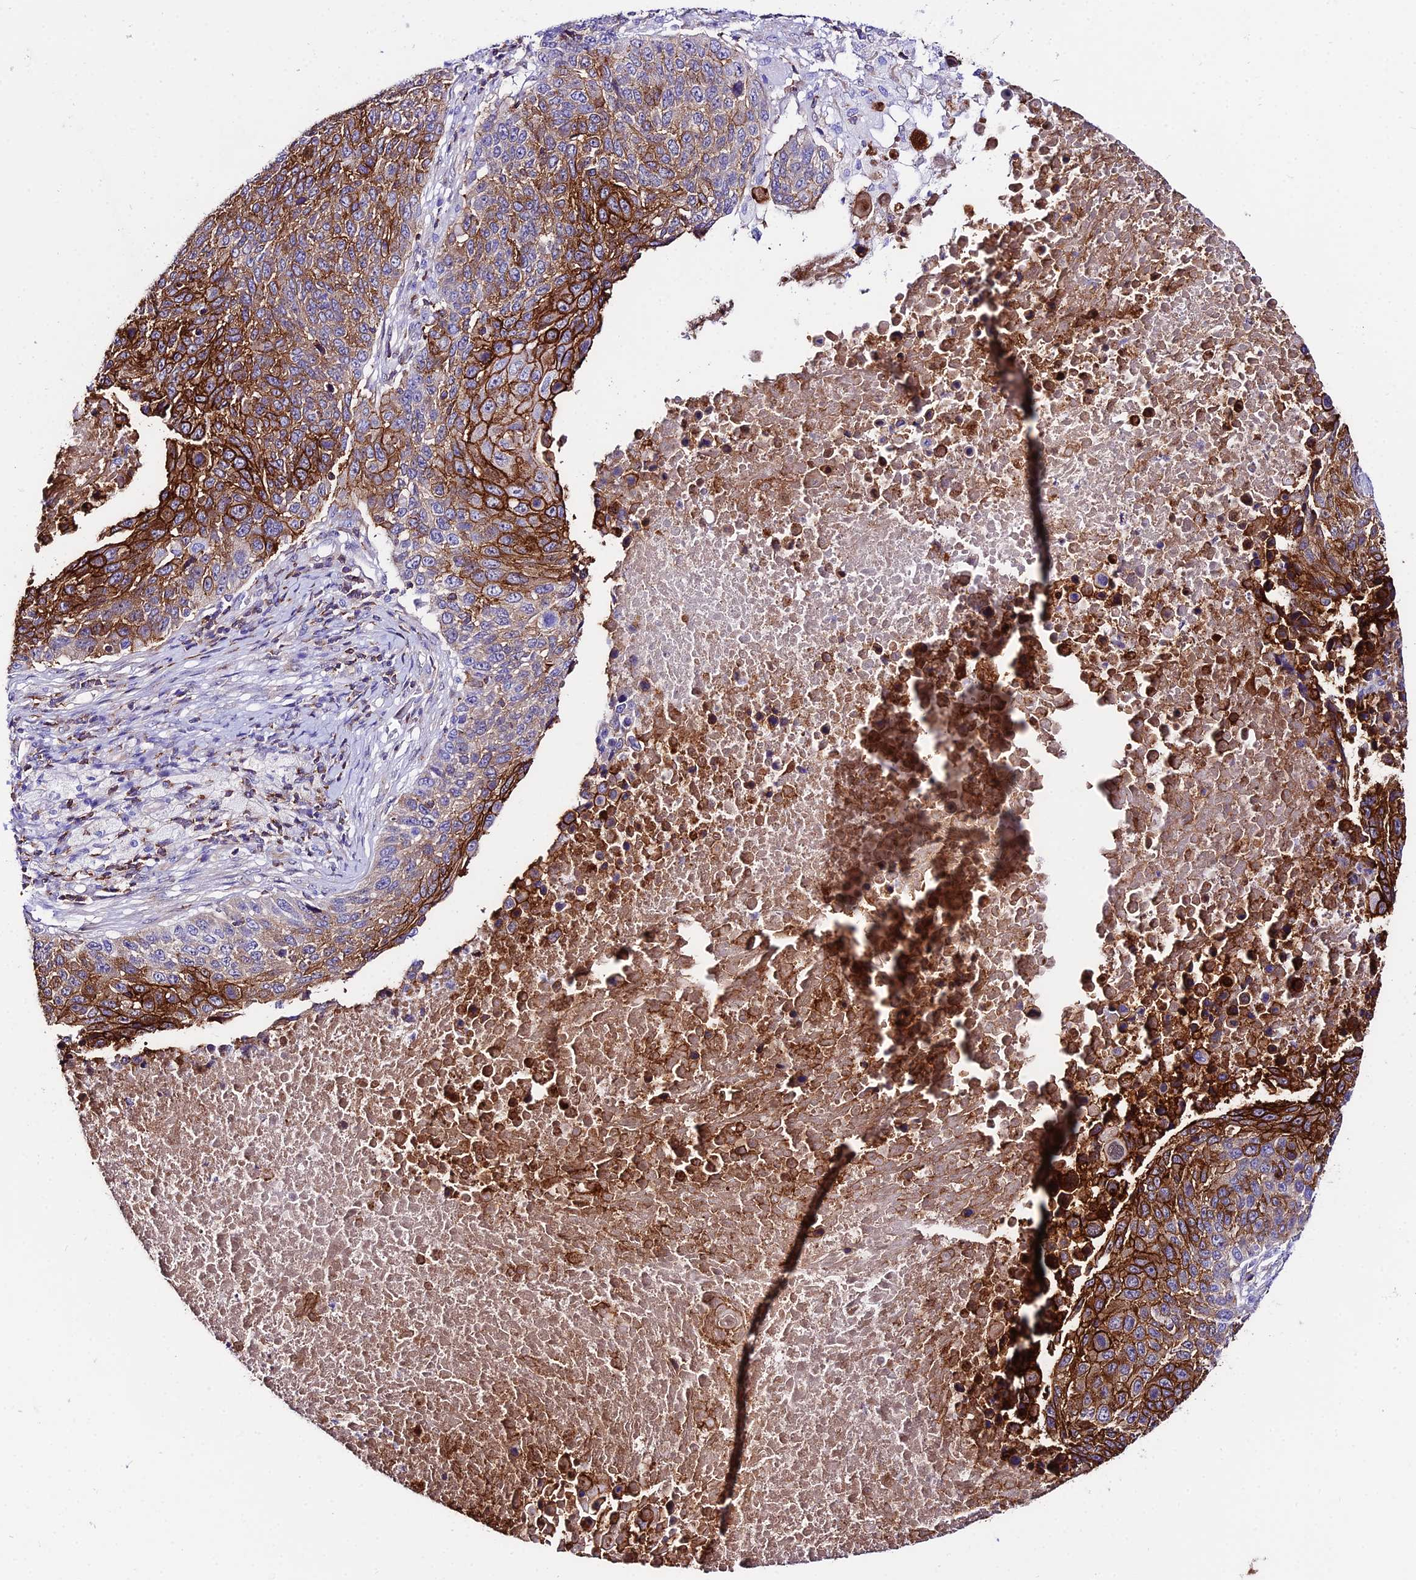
{"staining": {"intensity": "strong", "quantity": ">75%", "location": "cytoplasmic/membranous"}, "tissue": "lung cancer", "cell_type": "Tumor cells", "image_type": "cancer", "snomed": [{"axis": "morphology", "description": "Normal tissue, NOS"}, {"axis": "morphology", "description": "Squamous cell carcinoma, NOS"}, {"axis": "topography", "description": "Lymph node"}, {"axis": "topography", "description": "Lung"}], "caption": "The immunohistochemical stain labels strong cytoplasmic/membranous staining in tumor cells of squamous cell carcinoma (lung) tissue.", "gene": "S100A16", "patient": {"sex": "male", "age": 66}}